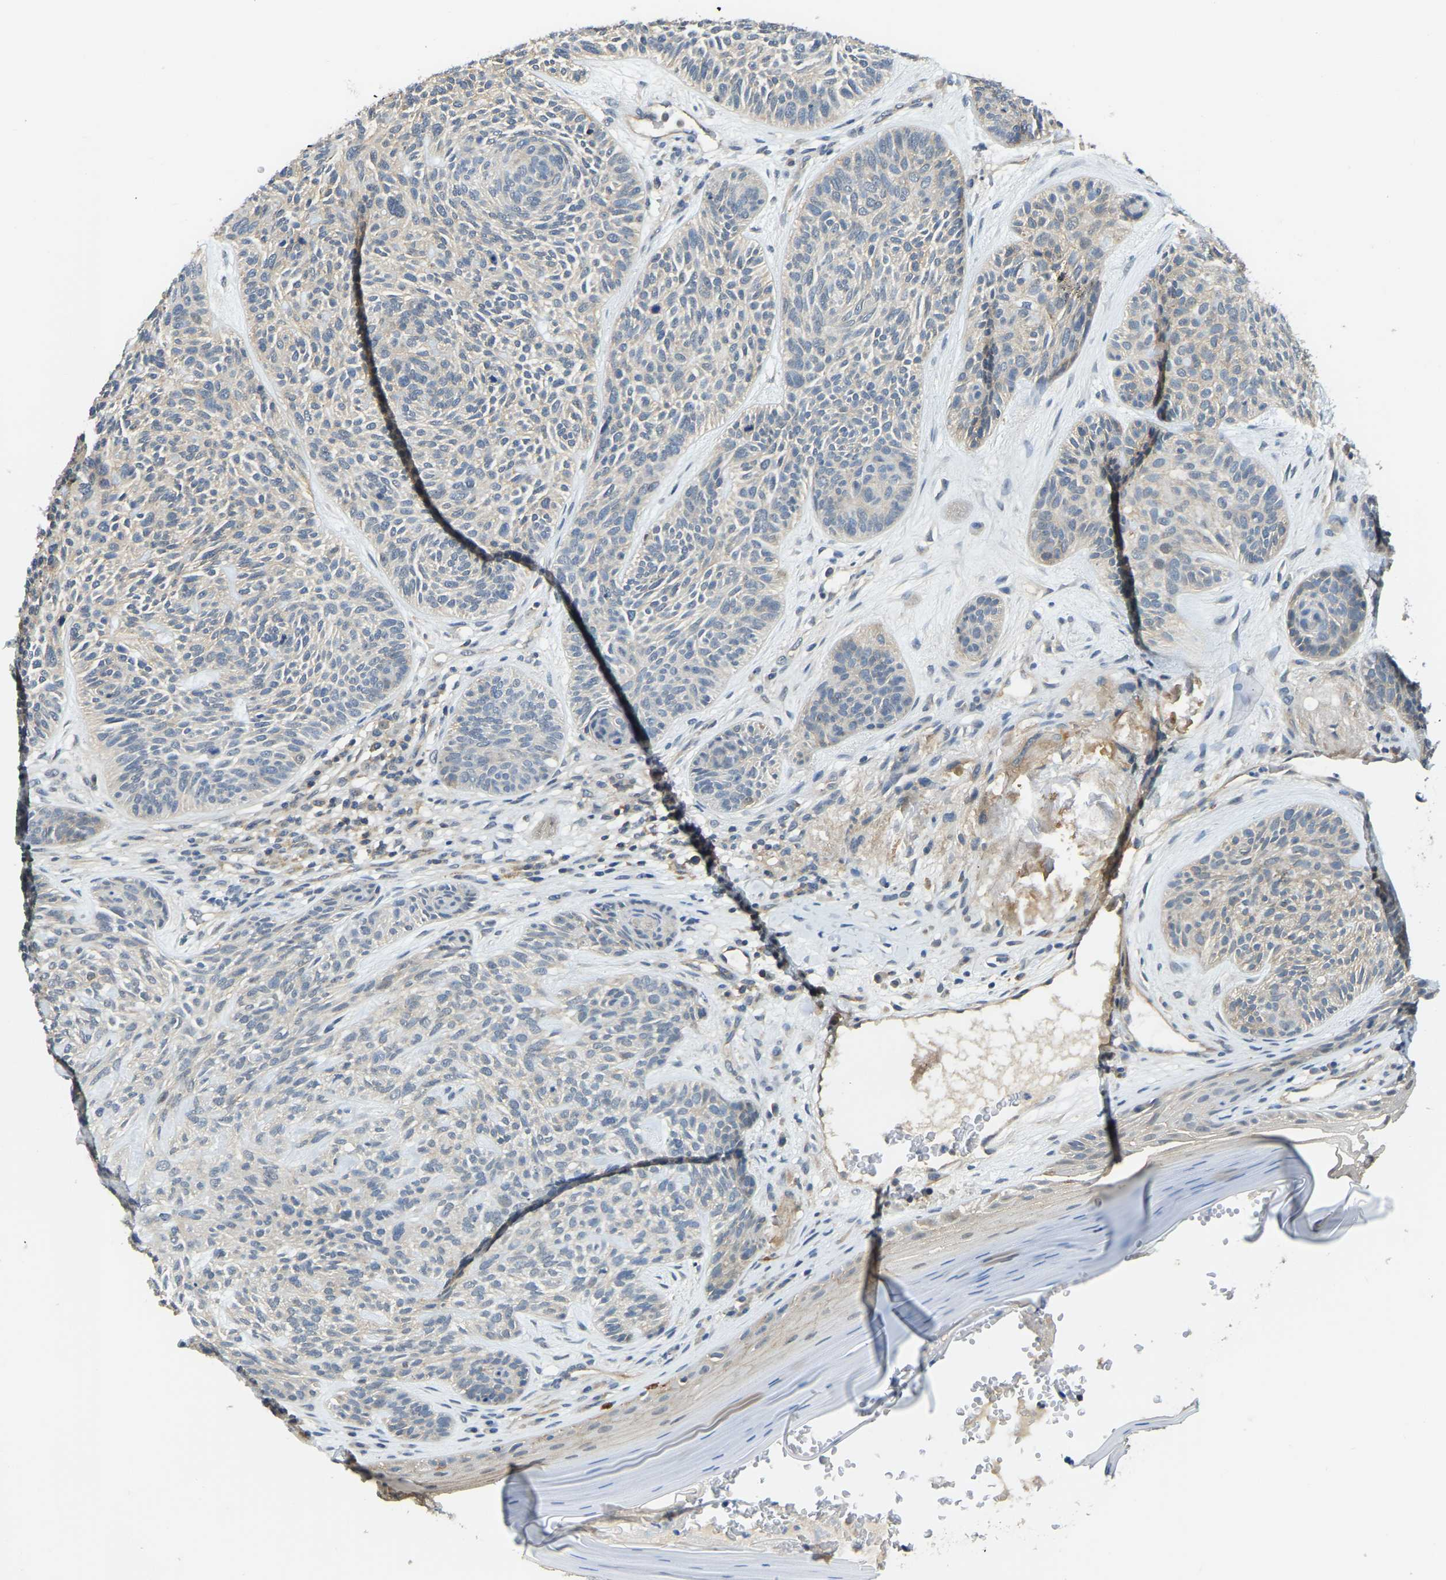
{"staining": {"intensity": "negative", "quantity": "none", "location": "none"}, "tissue": "skin cancer", "cell_type": "Tumor cells", "image_type": "cancer", "snomed": [{"axis": "morphology", "description": "Basal cell carcinoma"}, {"axis": "topography", "description": "Skin"}], "caption": "Immunohistochemistry (IHC) micrograph of human skin cancer stained for a protein (brown), which demonstrates no staining in tumor cells.", "gene": "AHNAK", "patient": {"sex": "male", "age": 55}}